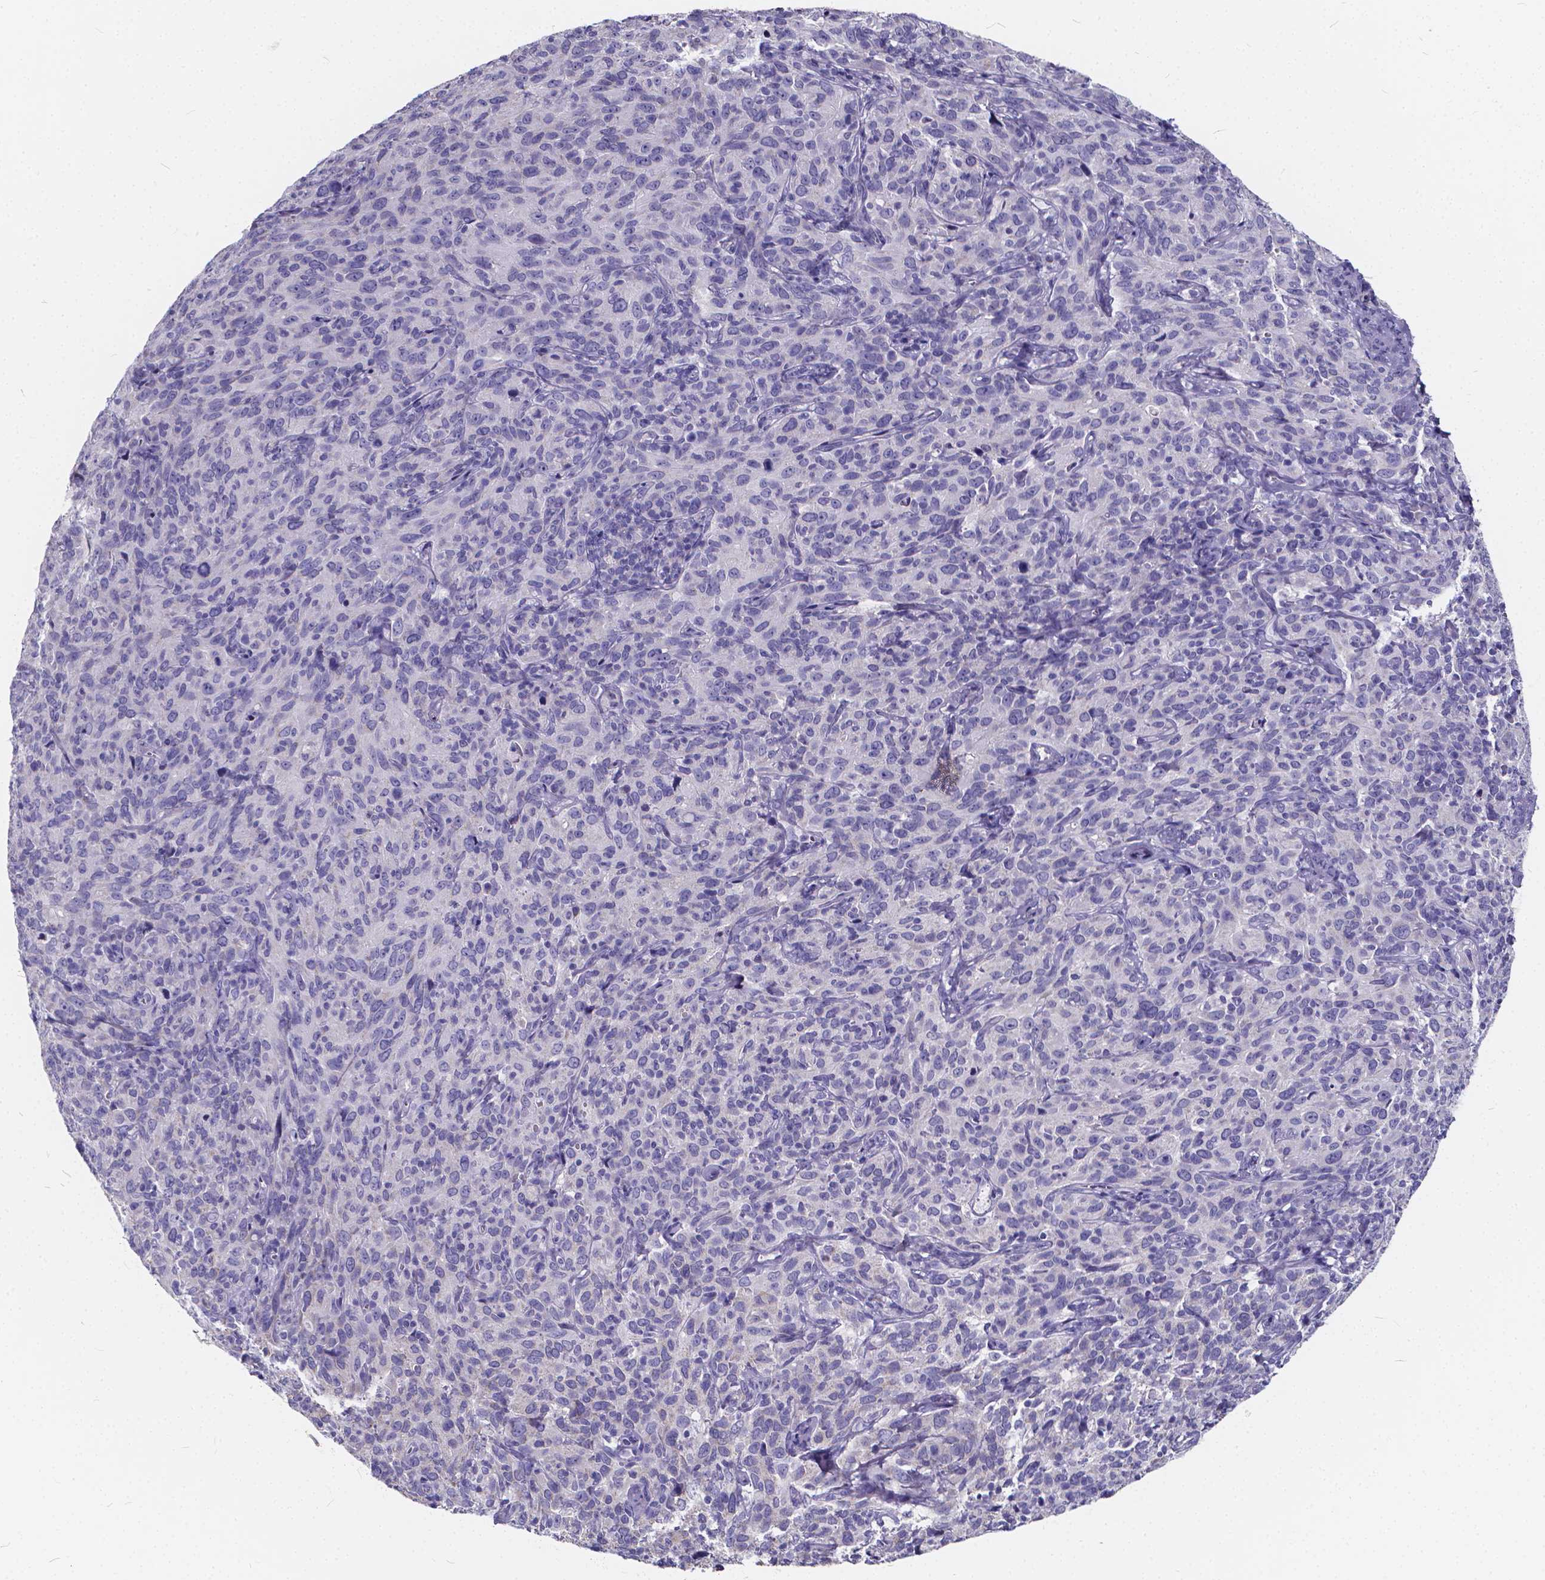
{"staining": {"intensity": "negative", "quantity": "none", "location": "none"}, "tissue": "cervical cancer", "cell_type": "Tumor cells", "image_type": "cancer", "snomed": [{"axis": "morphology", "description": "Squamous cell carcinoma, NOS"}, {"axis": "topography", "description": "Cervix"}], "caption": "The image demonstrates no significant staining in tumor cells of cervical cancer.", "gene": "SPEF2", "patient": {"sex": "female", "age": 51}}